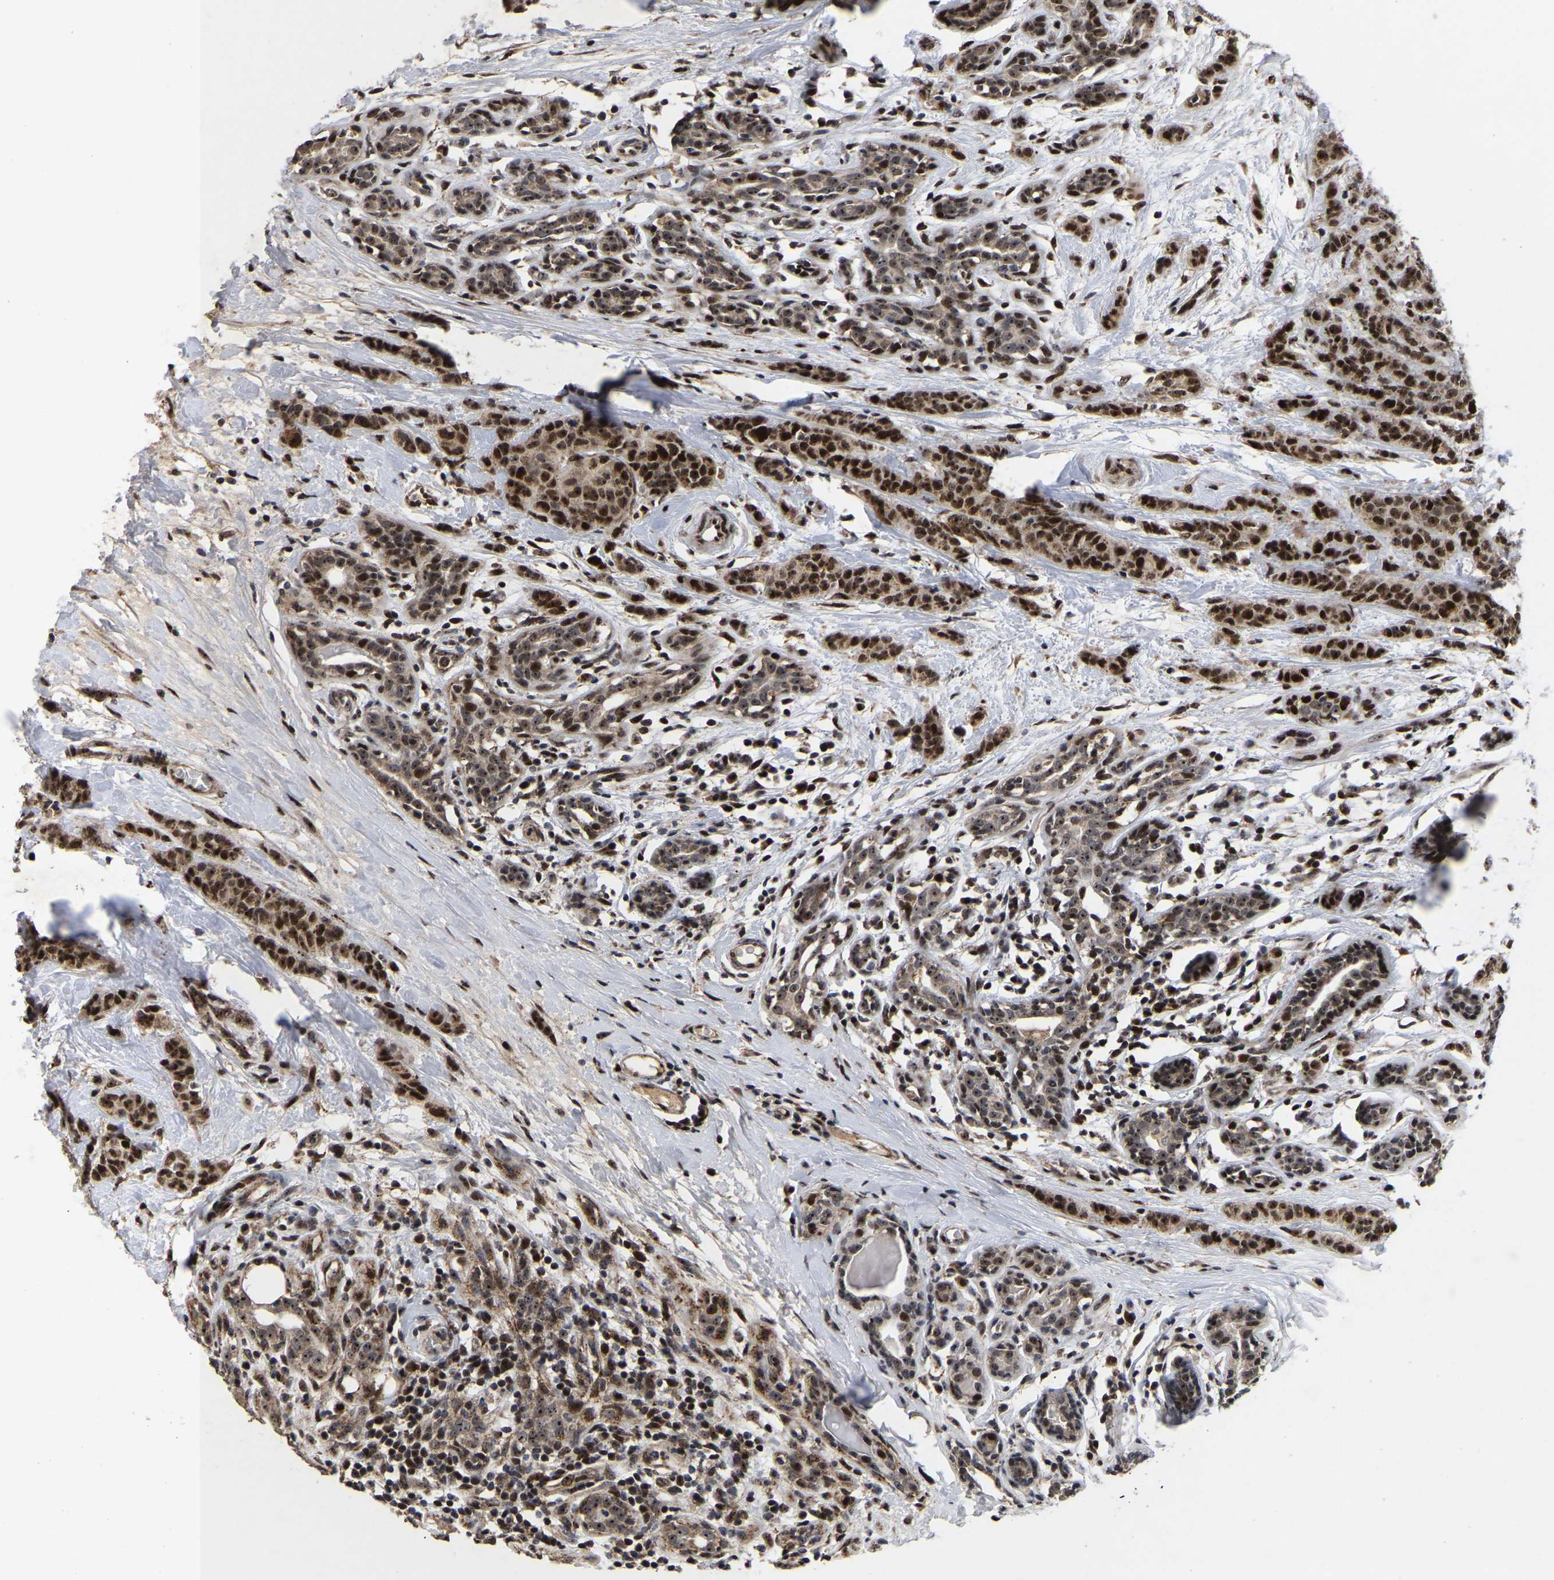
{"staining": {"intensity": "strong", "quantity": ">75%", "location": "cytoplasmic/membranous,nuclear"}, "tissue": "breast cancer", "cell_type": "Tumor cells", "image_type": "cancer", "snomed": [{"axis": "morphology", "description": "Normal tissue, NOS"}, {"axis": "morphology", "description": "Duct carcinoma"}, {"axis": "topography", "description": "Breast"}], "caption": "Brown immunohistochemical staining in breast infiltrating ductal carcinoma shows strong cytoplasmic/membranous and nuclear staining in about >75% of tumor cells.", "gene": "JUNB", "patient": {"sex": "female", "age": 40}}